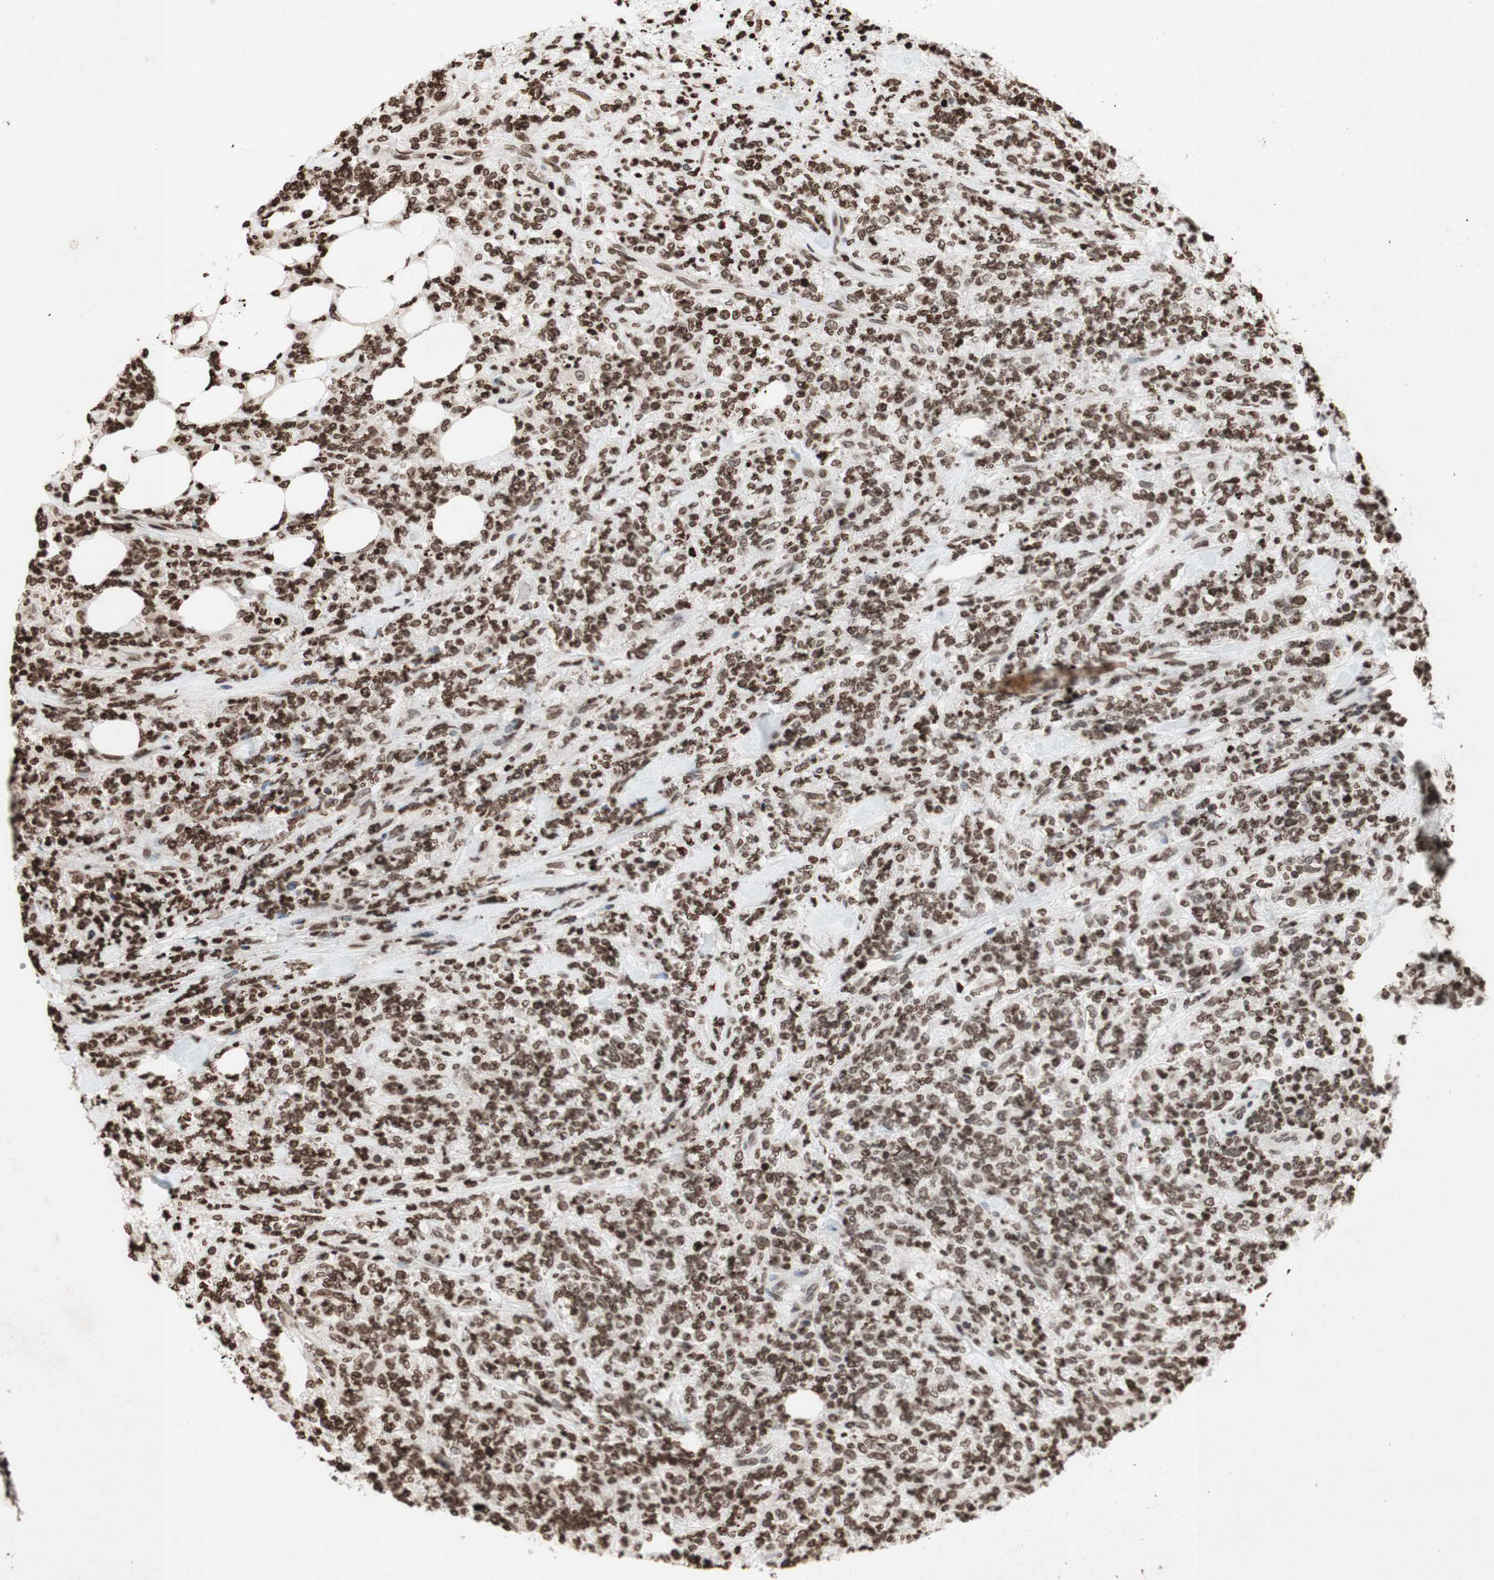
{"staining": {"intensity": "moderate", "quantity": ">75%", "location": "nuclear"}, "tissue": "lymphoma", "cell_type": "Tumor cells", "image_type": "cancer", "snomed": [{"axis": "morphology", "description": "Malignant lymphoma, non-Hodgkin's type, High grade"}, {"axis": "topography", "description": "Soft tissue"}], "caption": "Immunohistochemical staining of human lymphoma demonstrates medium levels of moderate nuclear expression in approximately >75% of tumor cells. (DAB (3,3'-diaminobenzidine) = brown stain, brightfield microscopy at high magnification).", "gene": "NCOA3", "patient": {"sex": "male", "age": 18}}